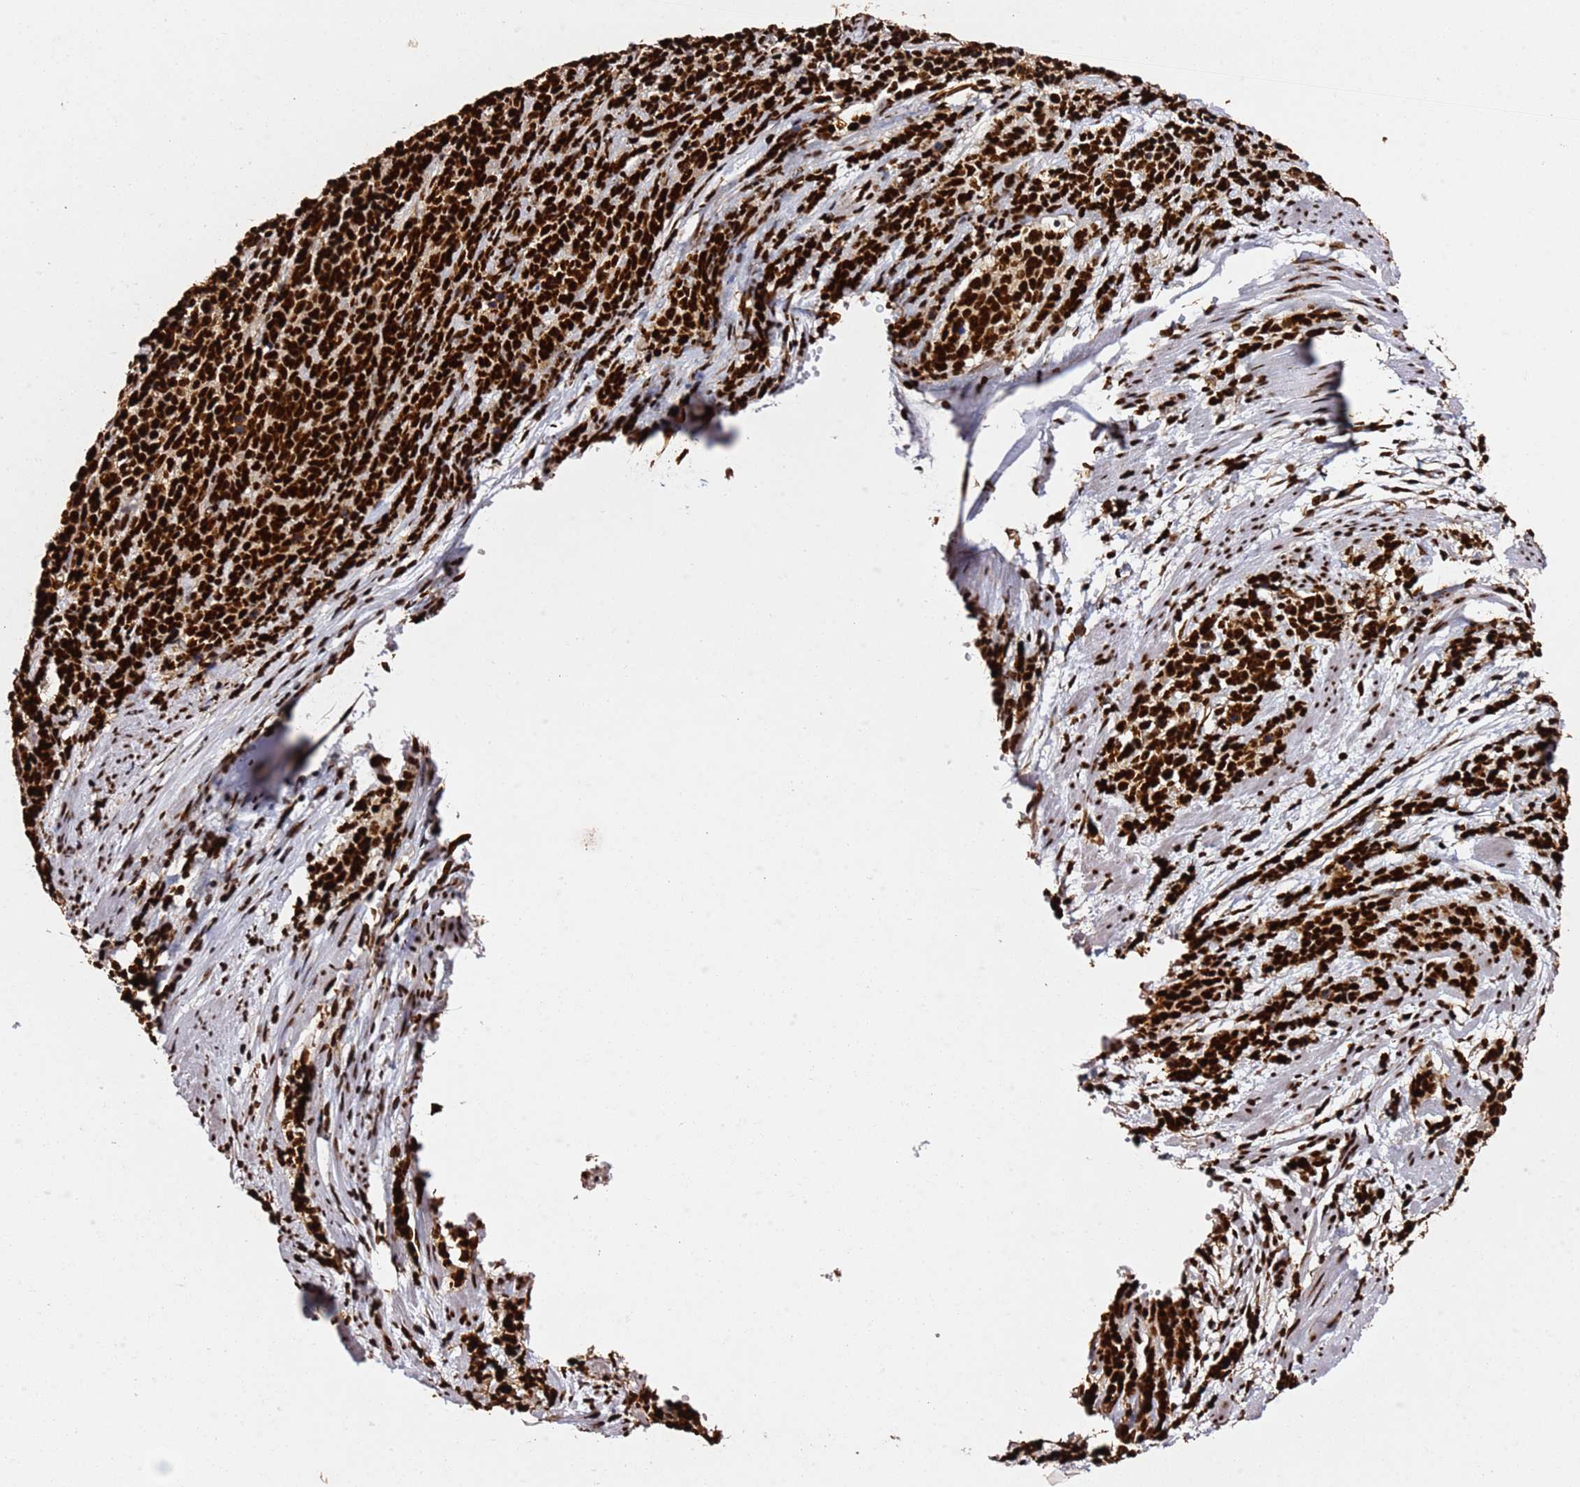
{"staining": {"intensity": "strong", "quantity": ">75%", "location": "nuclear"}, "tissue": "cervical cancer", "cell_type": "Tumor cells", "image_type": "cancer", "snomed": [{"axis": "morphology", "description": "Squamous cell carcinoma, NOS"}, {"axis": "topography", "description": "Cervix"}], "caption": "Tumor cells reveal strong nuclear positivity in approximately >75% of cells in squamous cell carcinoma (cervical). Using DAB (brown) and hematoxylin (blue) stains, captured at high magnification using brightfield microscopy.", "gene": "C6orf226", "patient": {"sex": "female", "age": 60}}